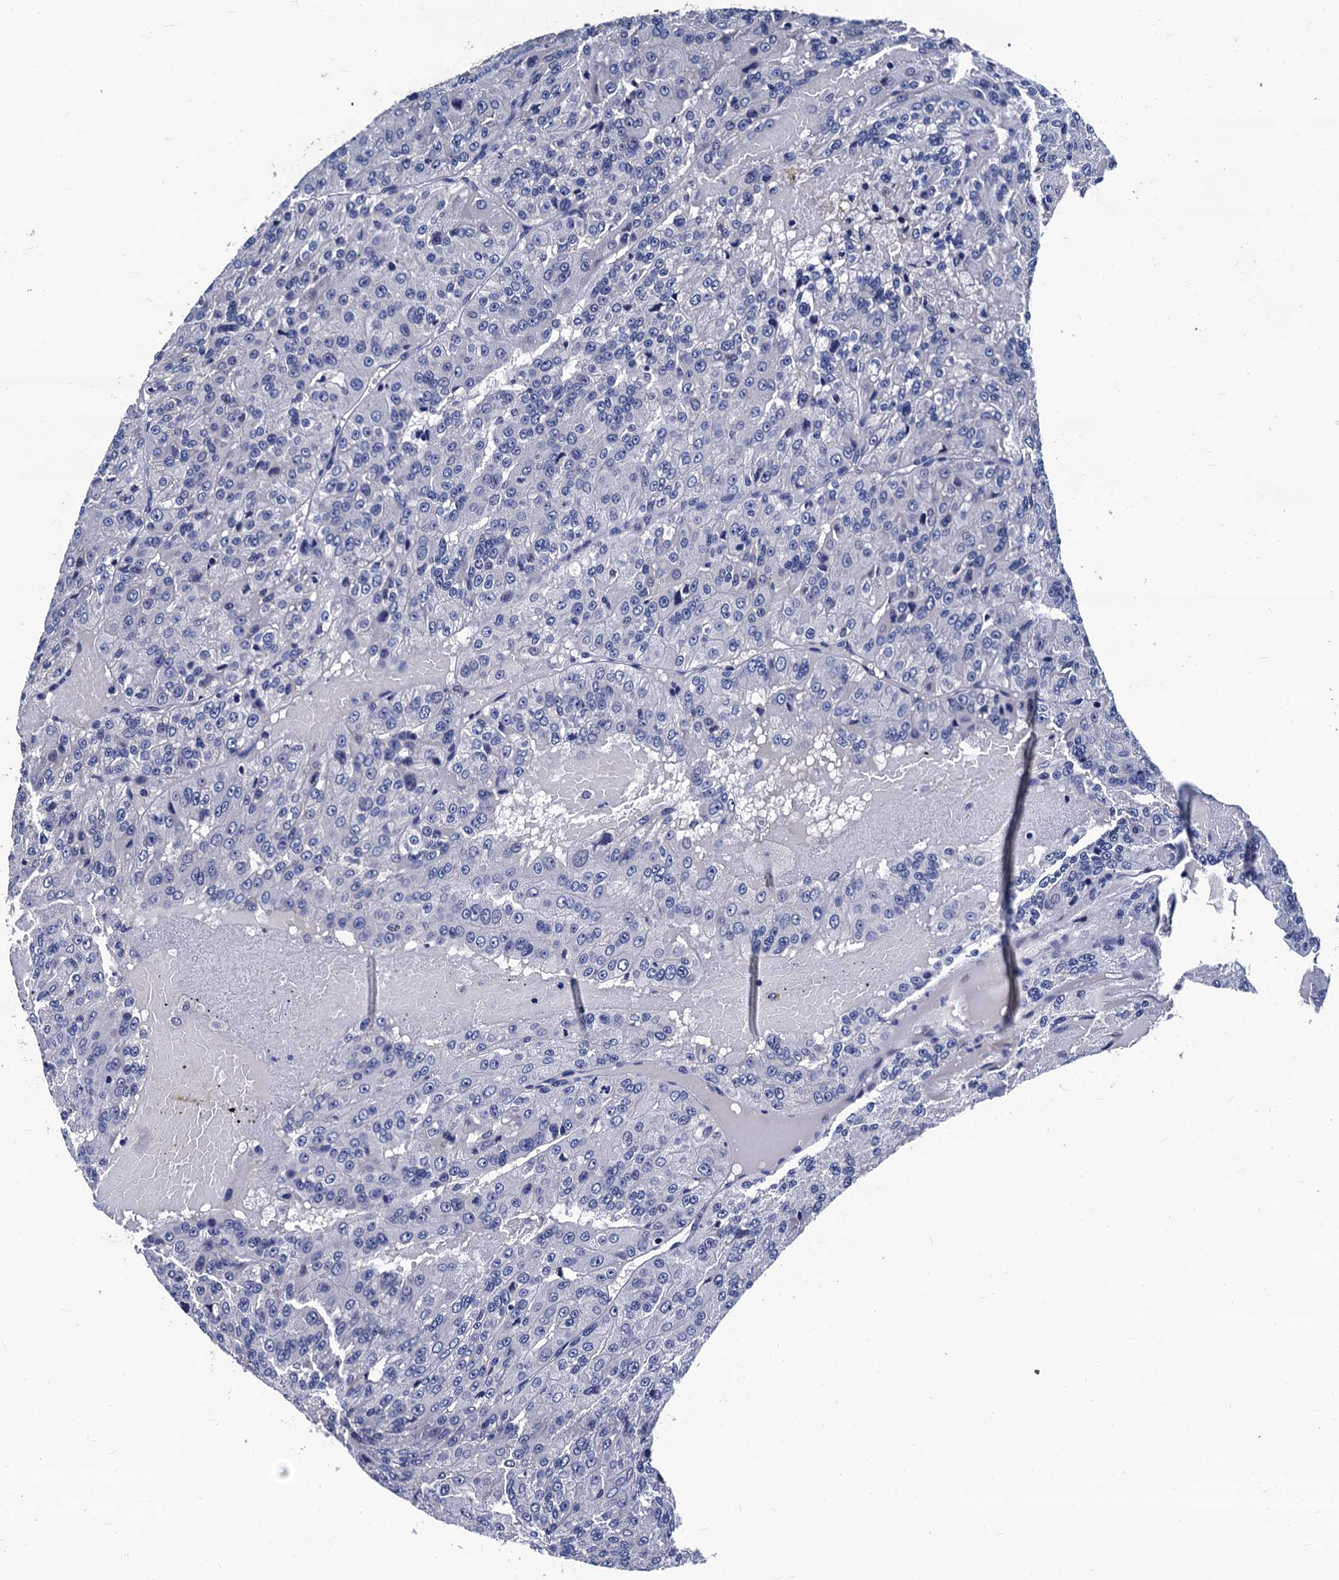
{"staining": {"intensity": "negative", "quantity": "none", "location": "none"}, "tissue": "renal cancer", "cell_type": "Tumor cells", "image_type": "cancer", "snomed": [{"axis": "morphology", "description": "Adenocarcinoma, NOS"}, {"axis": "topography", "description": "Kidney"}], "caption": "A high-resolution histopathology image shows immunohistochemistry staining of adenocarcinoma (renal), which displays no significant positivity in tumor cells. (DAB (3,3'-diaminobenzidine) immunohistochemistry (IHC), high magnification).", "gene": "LRRC30", "patient": {"sex": "female", "age": 63}}